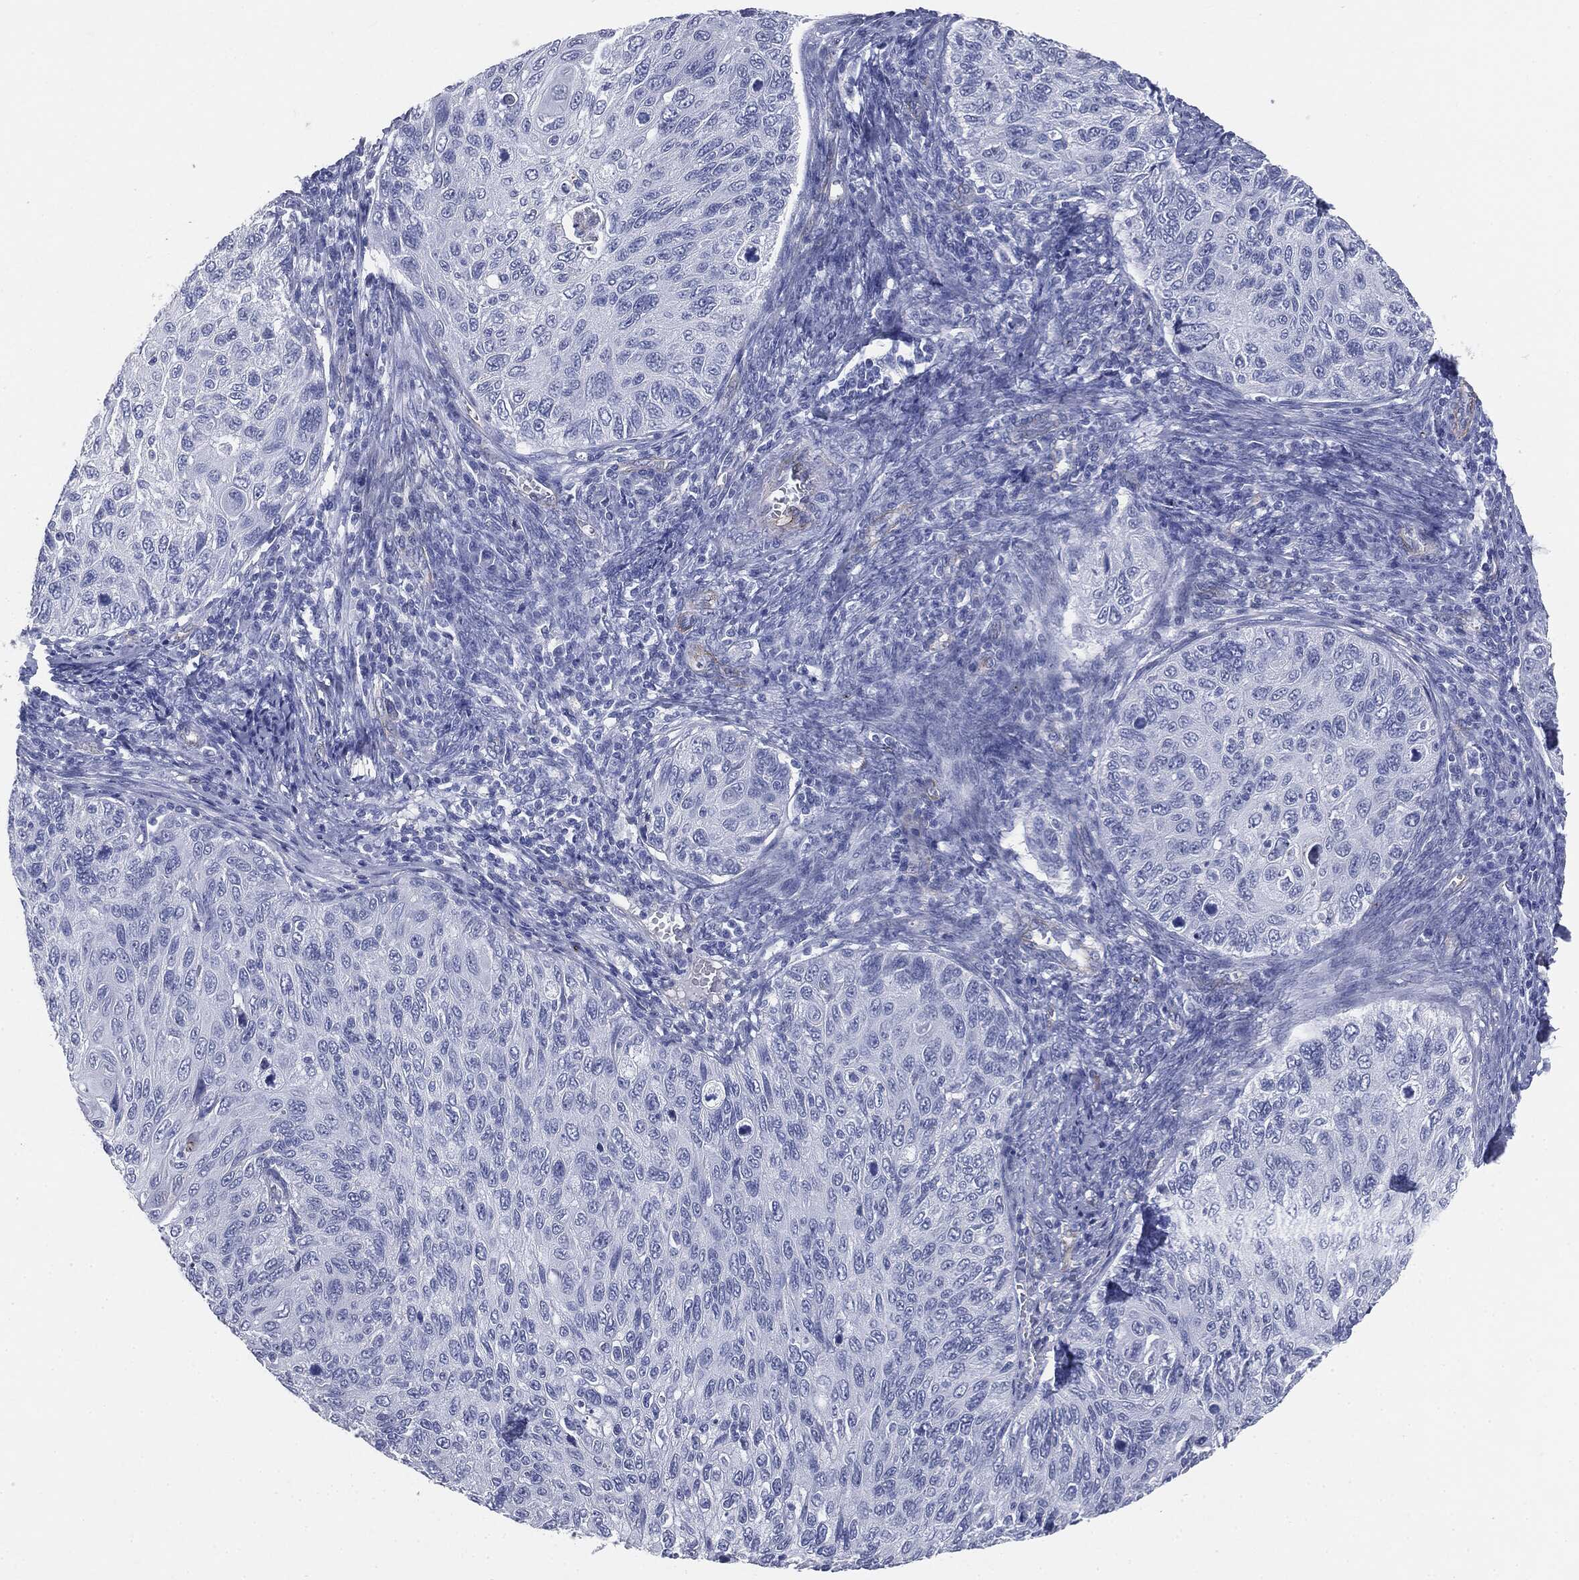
{"staining": {"intensity": "negative", "quantity": "none", "location": "none"}, "tissue": "cervical cancer", "cell_type": "Tumor cells", "image_type": "cancer", "snomed": [{"axis": "morphology", "description": "Squamous cell carcinoma, NOS"}, {"axis": "topography", "description": "Cervix"}], "caption": "The immunohistochemistry micrograph has no significant expression in tumor cells of cervical squamous cell carcinoma tissue.", "gene": "MUC5AC", "patient": {"sex": "female", "age": 70}}